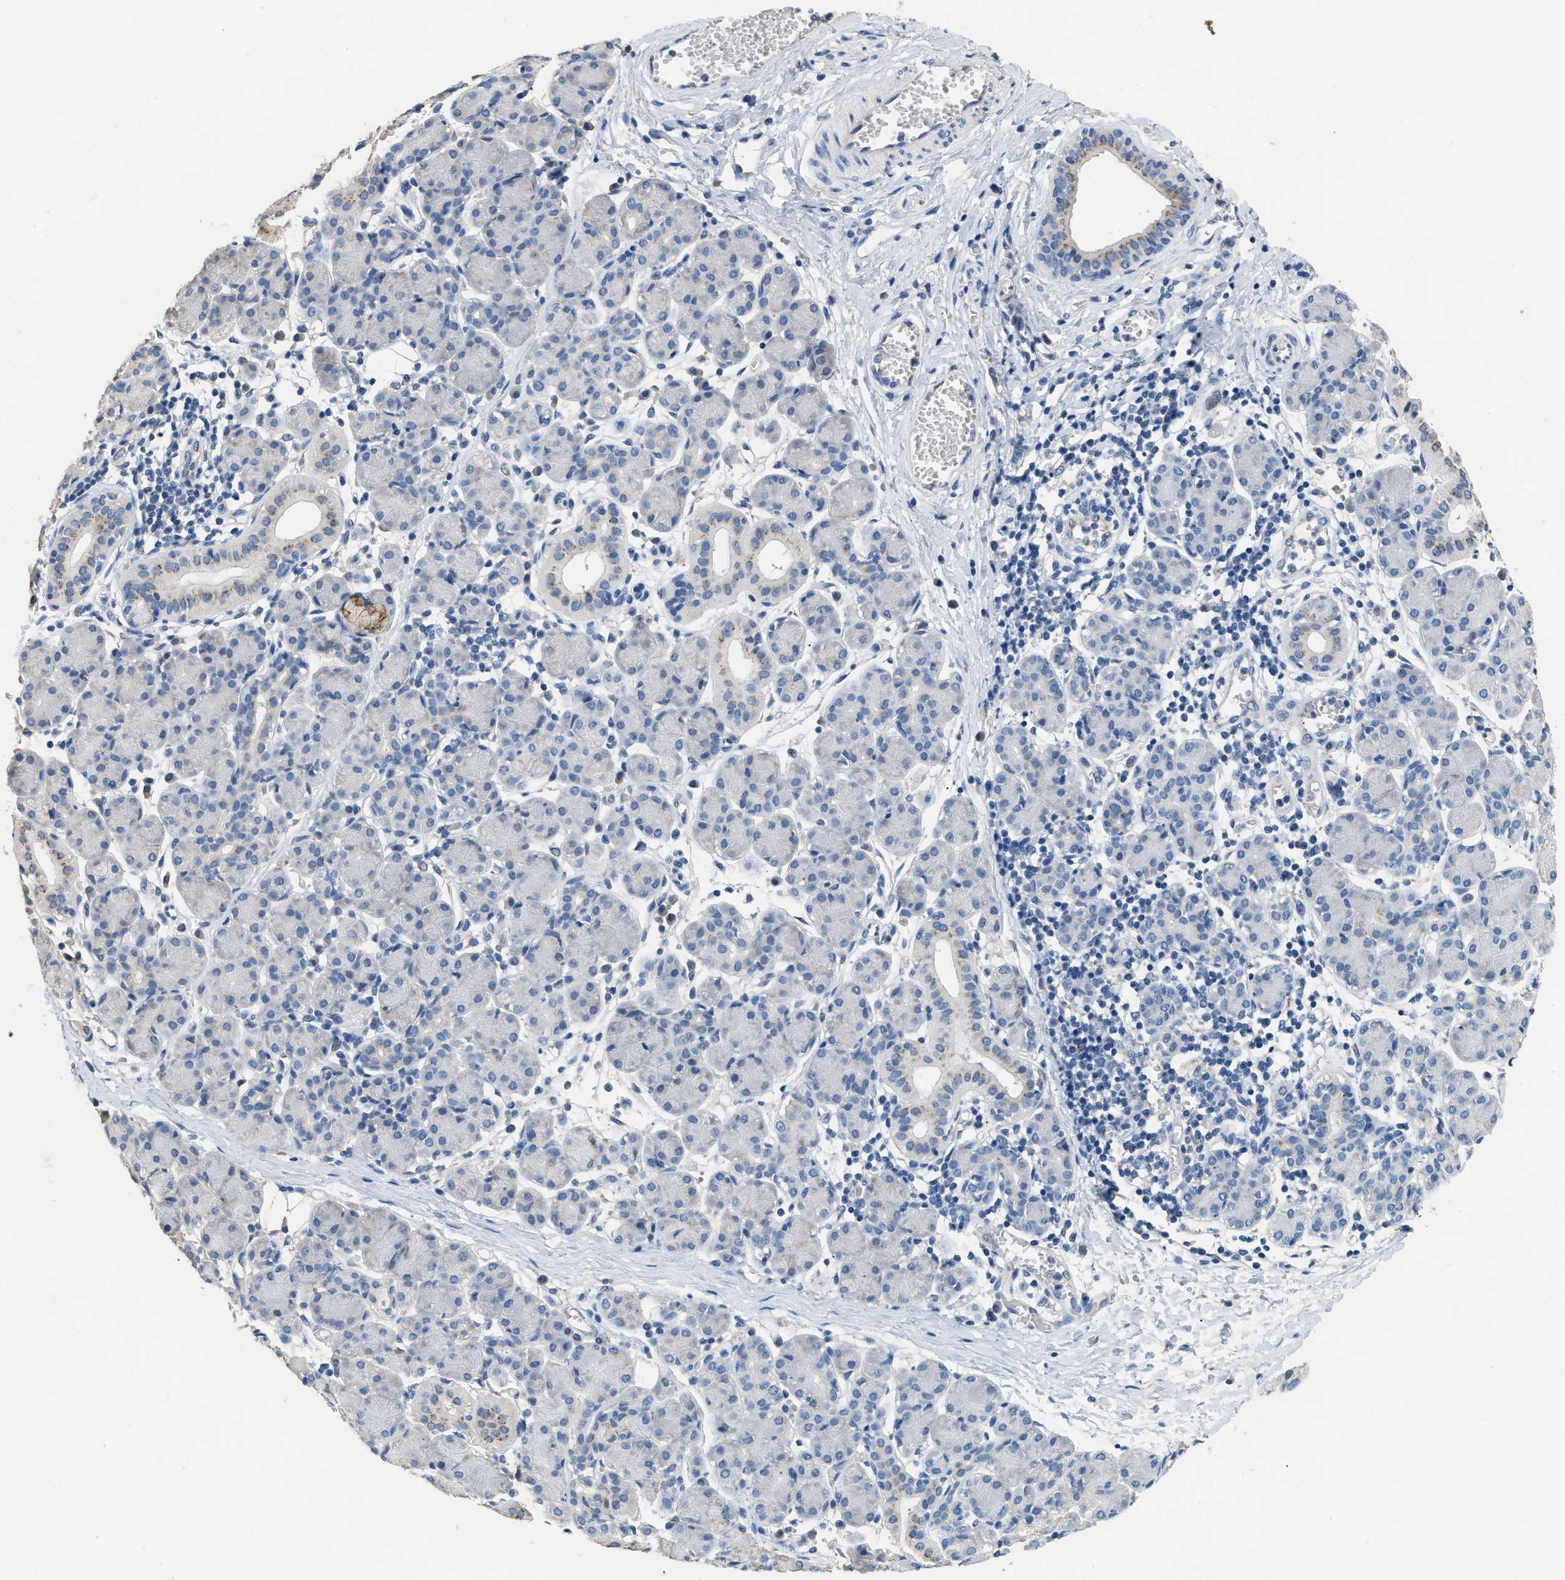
{"staining": {"intensity": "weak", "quantity": "<25%", "location": "cytoplasmic/membranous"}, "tissue": "salivary gland", "cell_type": "Glandular cells", "image_type": "normal", "snomed": [{"axis": "morphology", "description": "Normal tissue, NOS"}, {"axis": "morphology", "description": "Inflammation, NOS"}, {"axis": "topography", "description": "Lymph node"}, {"axis": "topography", "description": "Salivary gland"}], "caption": "Salivary gland stained for a protein using immunohistochemistry (IHC) demonstrates no positivity glandular cells.", "gene": "GOLM1", "patient": {"sex": "male", "age": 3}}